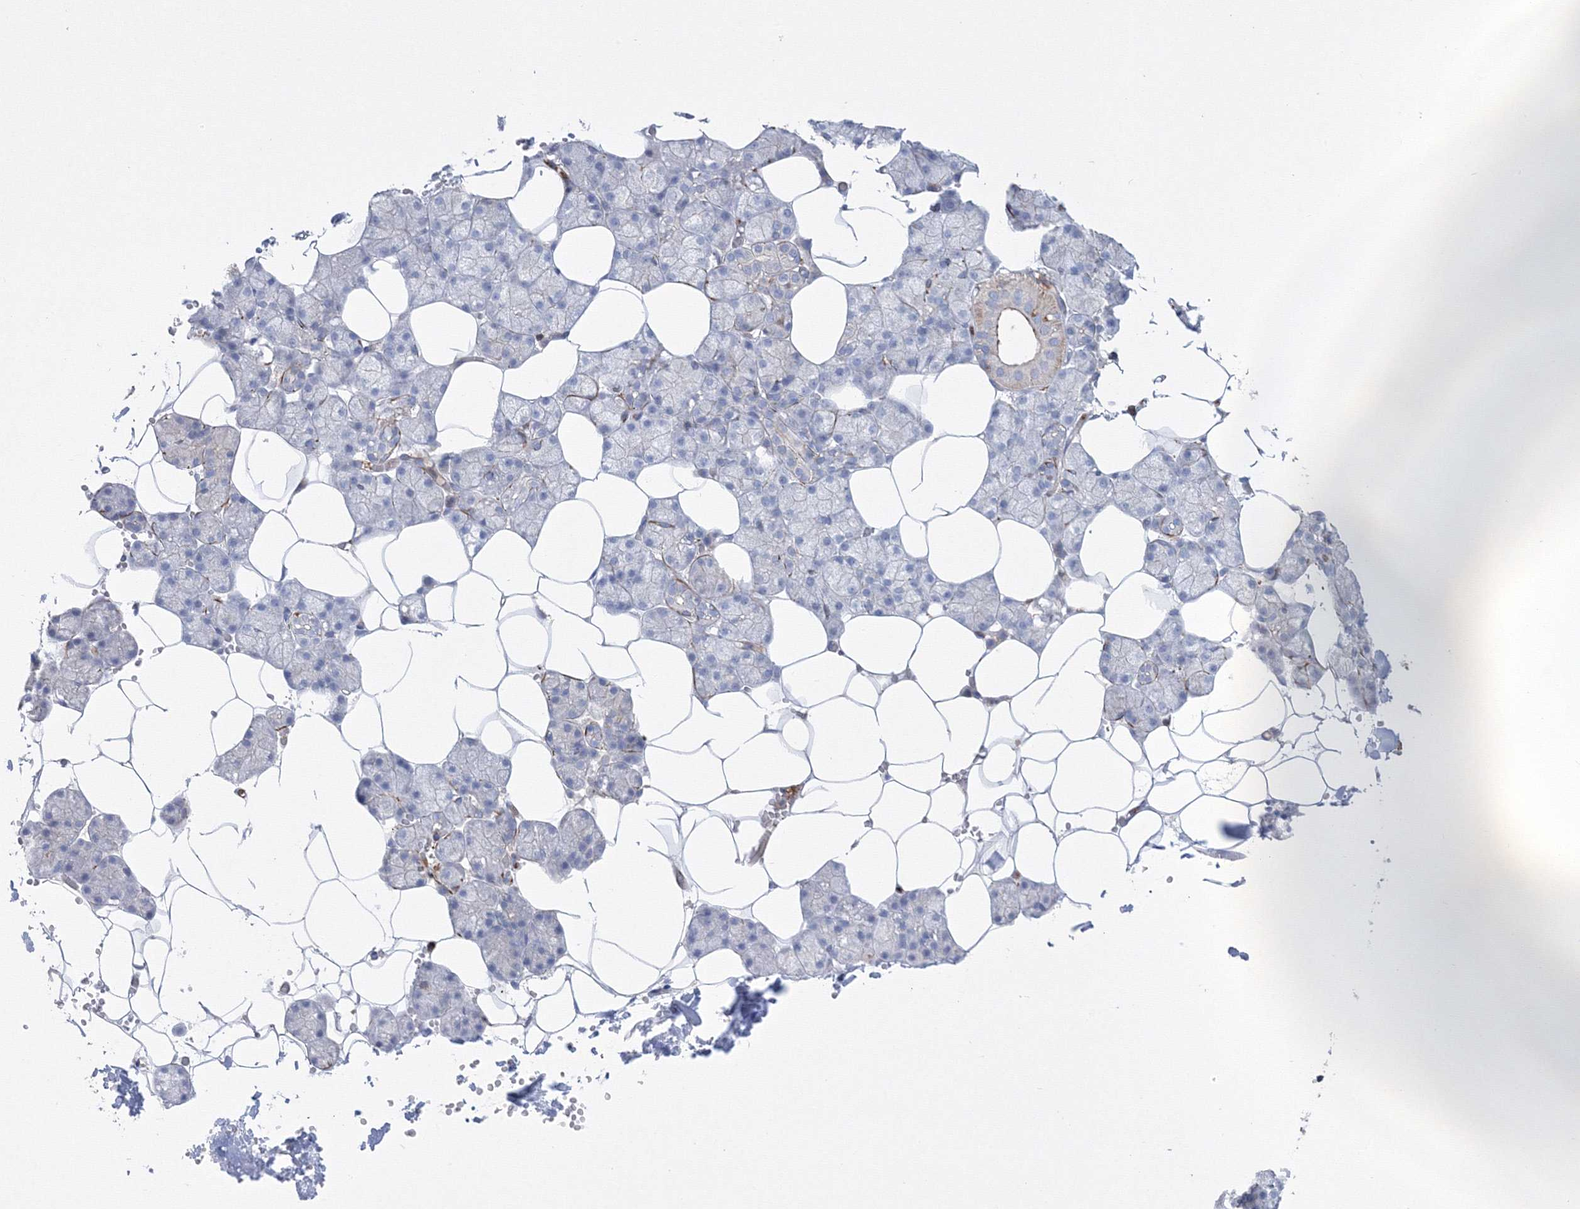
{"staining": {"intensity": "moderate", "quantity": "<25%", "location": "cytoplasmic/membranous"}, "tissue": "salivary gland", "cell_type": "Glandular cells", "image_type": "normal", "snomed": [{"axis": "morphology", "description": "Normal tissue, NOS"}, {"axis": "topography", "description": "Salivary gland"}], "caption": "This micrograph exhibits normal salivary gland stained with immunohistochemistry (IHC) to label a protein in brown. The cytoplasmic/membranous of glandular cells show moderate positivity for the protein. Nuclei are counter-stained blue.", "gene": "GPR82", "patient": {"sex": "male", "age": 62}}